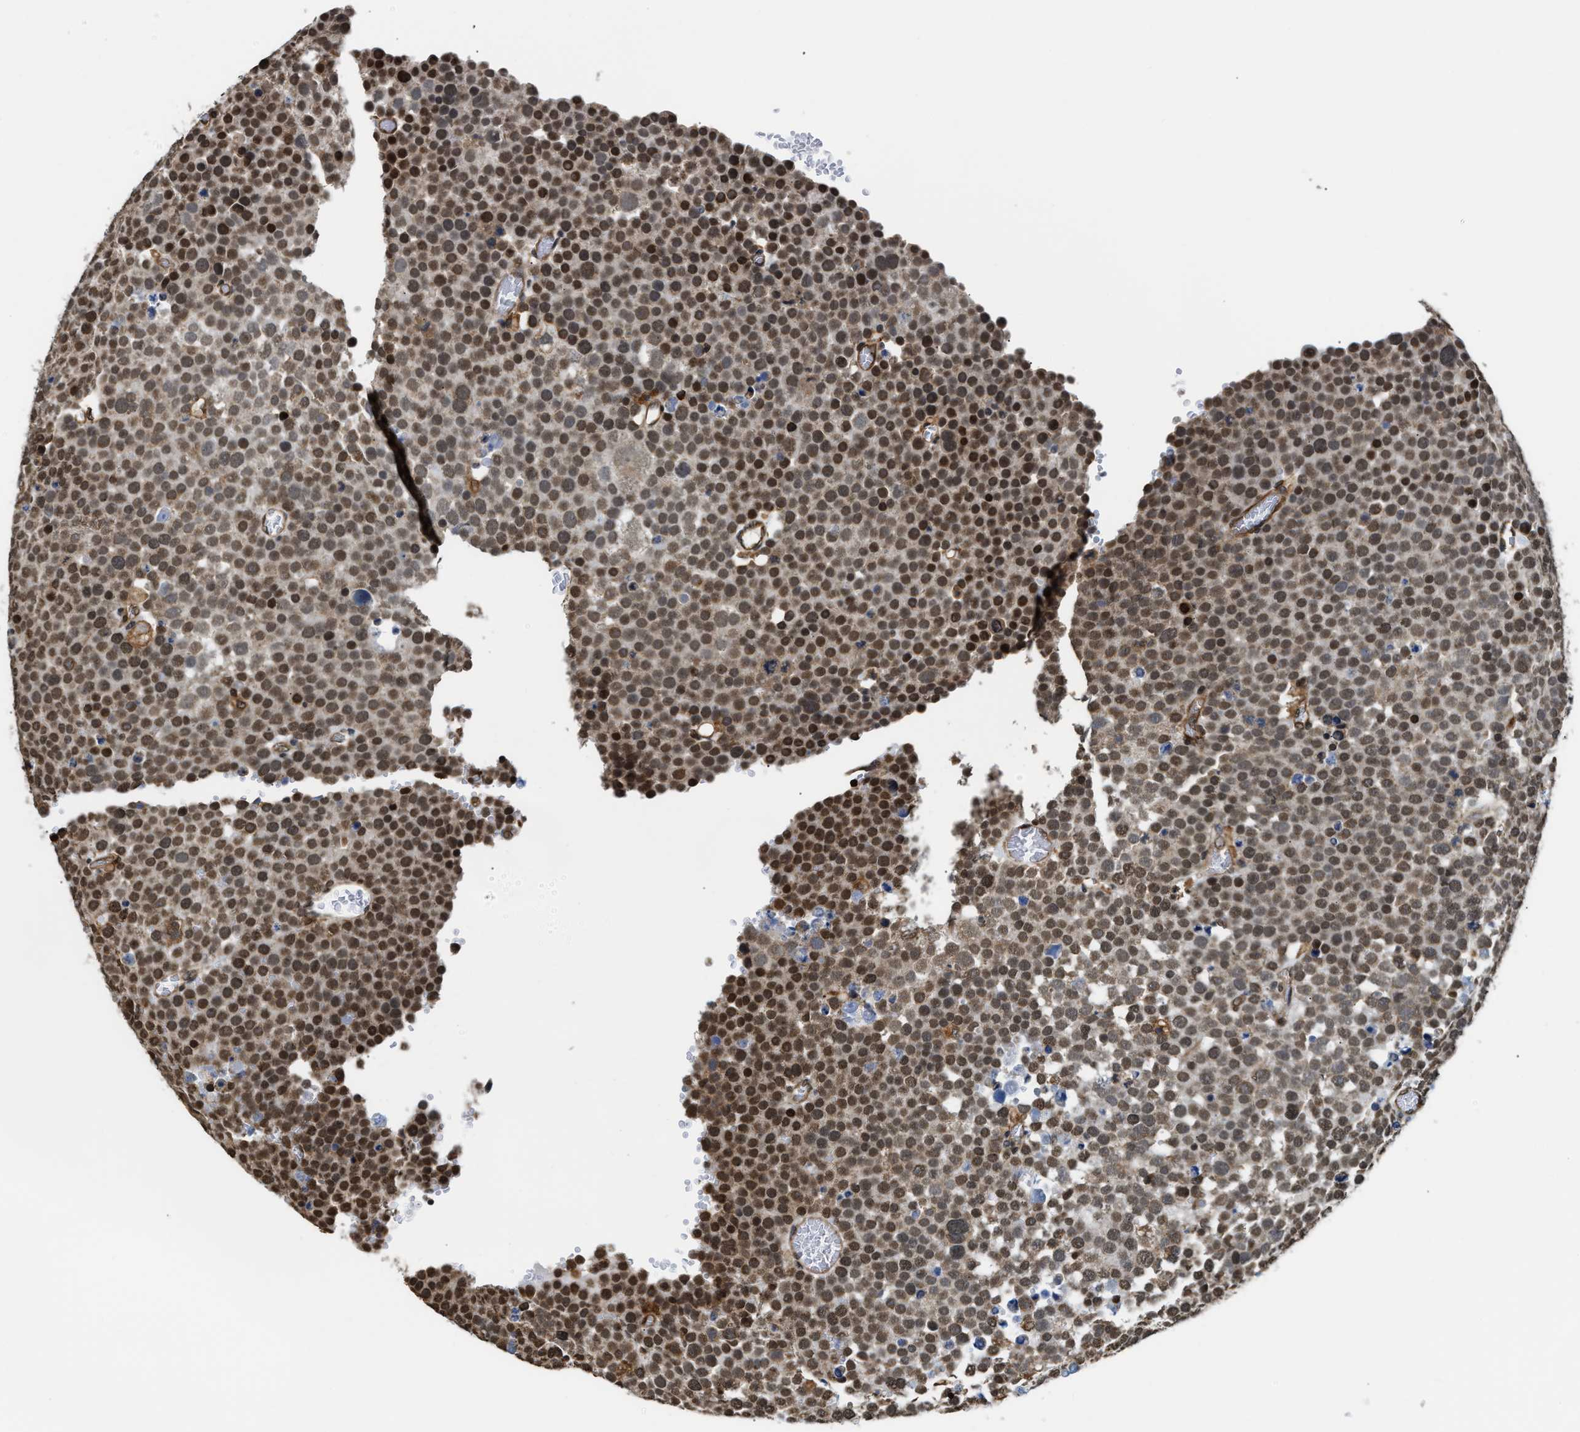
{"staining": {"intensity": "moderate", "quantity": ">75%", "location": "nuclear"}, "tissue": "testis cancer", "cell_type": "Tumor cells", "image_type": "cancer", "snomed": [{"axis": "morphology", "description": "Seminoma, NOS"}, {"axis": "topography", "description": "Testis"}], "caption": "Tumor cells display medium levels of moderate nuclear staining in approximately >75% of cells in human testis seminoma.", "gene": "STK10", "patient": {"sex": "male", "age": 71}}